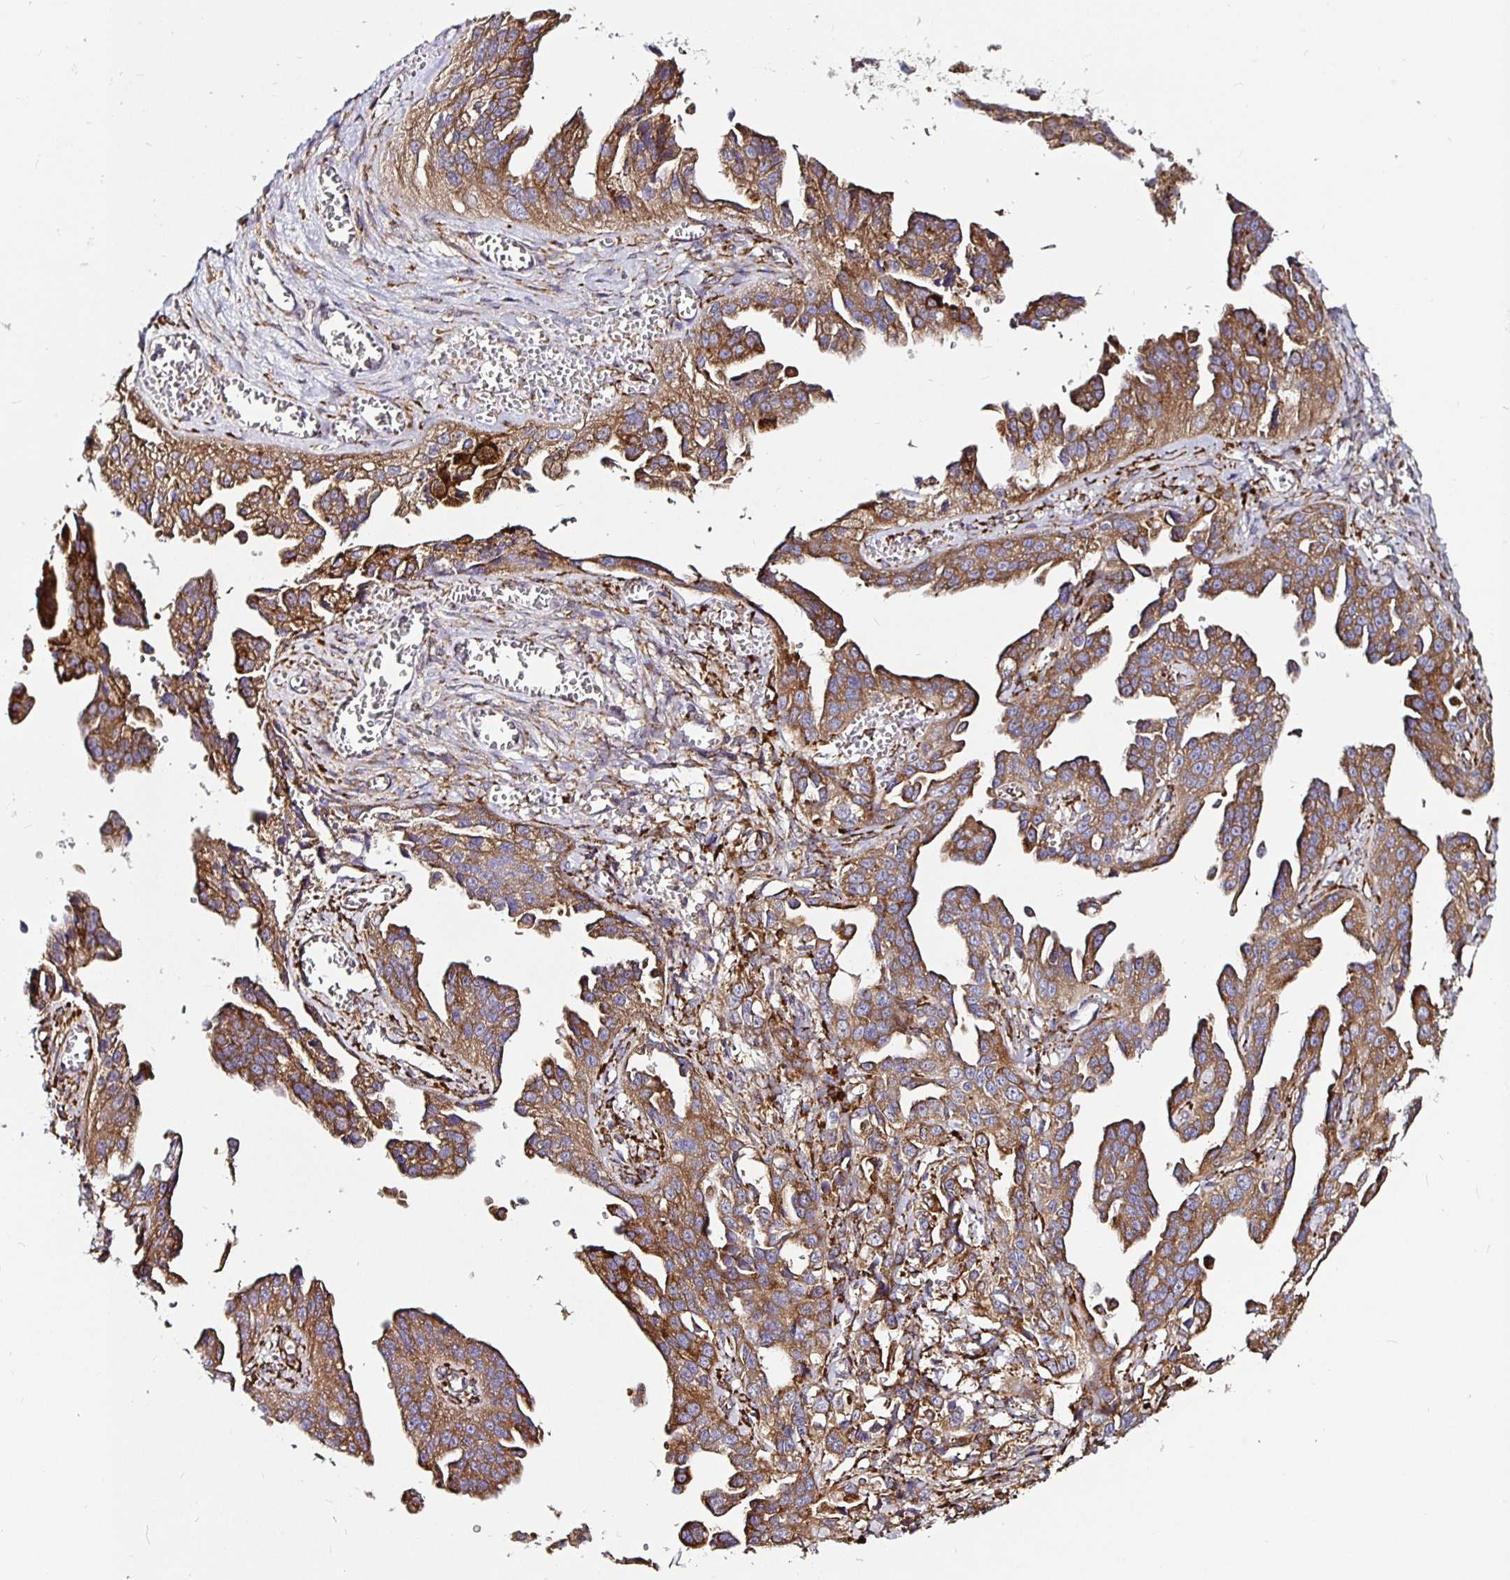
{"staining": {"intensity": "moderate", "quantity": ">75%", "location": "cytoplasmic/membranous"}, "tissue": "ovarian cancer", "cell_type": "Tumor cells", "image_type": "cancer", "snomed": [{"axis": "morphology", "description": "Cystadenocarcinoma, serous, NOS"}, {"axis": "topography", "description": "Ovary"}], "caption": "Ovarian serous cystadenocarcinoma stained with a brown dye reveals moderate cytoplasmic/membranous positive positivity in approximately >75% of tumor cells.", "gene": "P4HA2", "patient": {"sex": "female", "age": 75}}